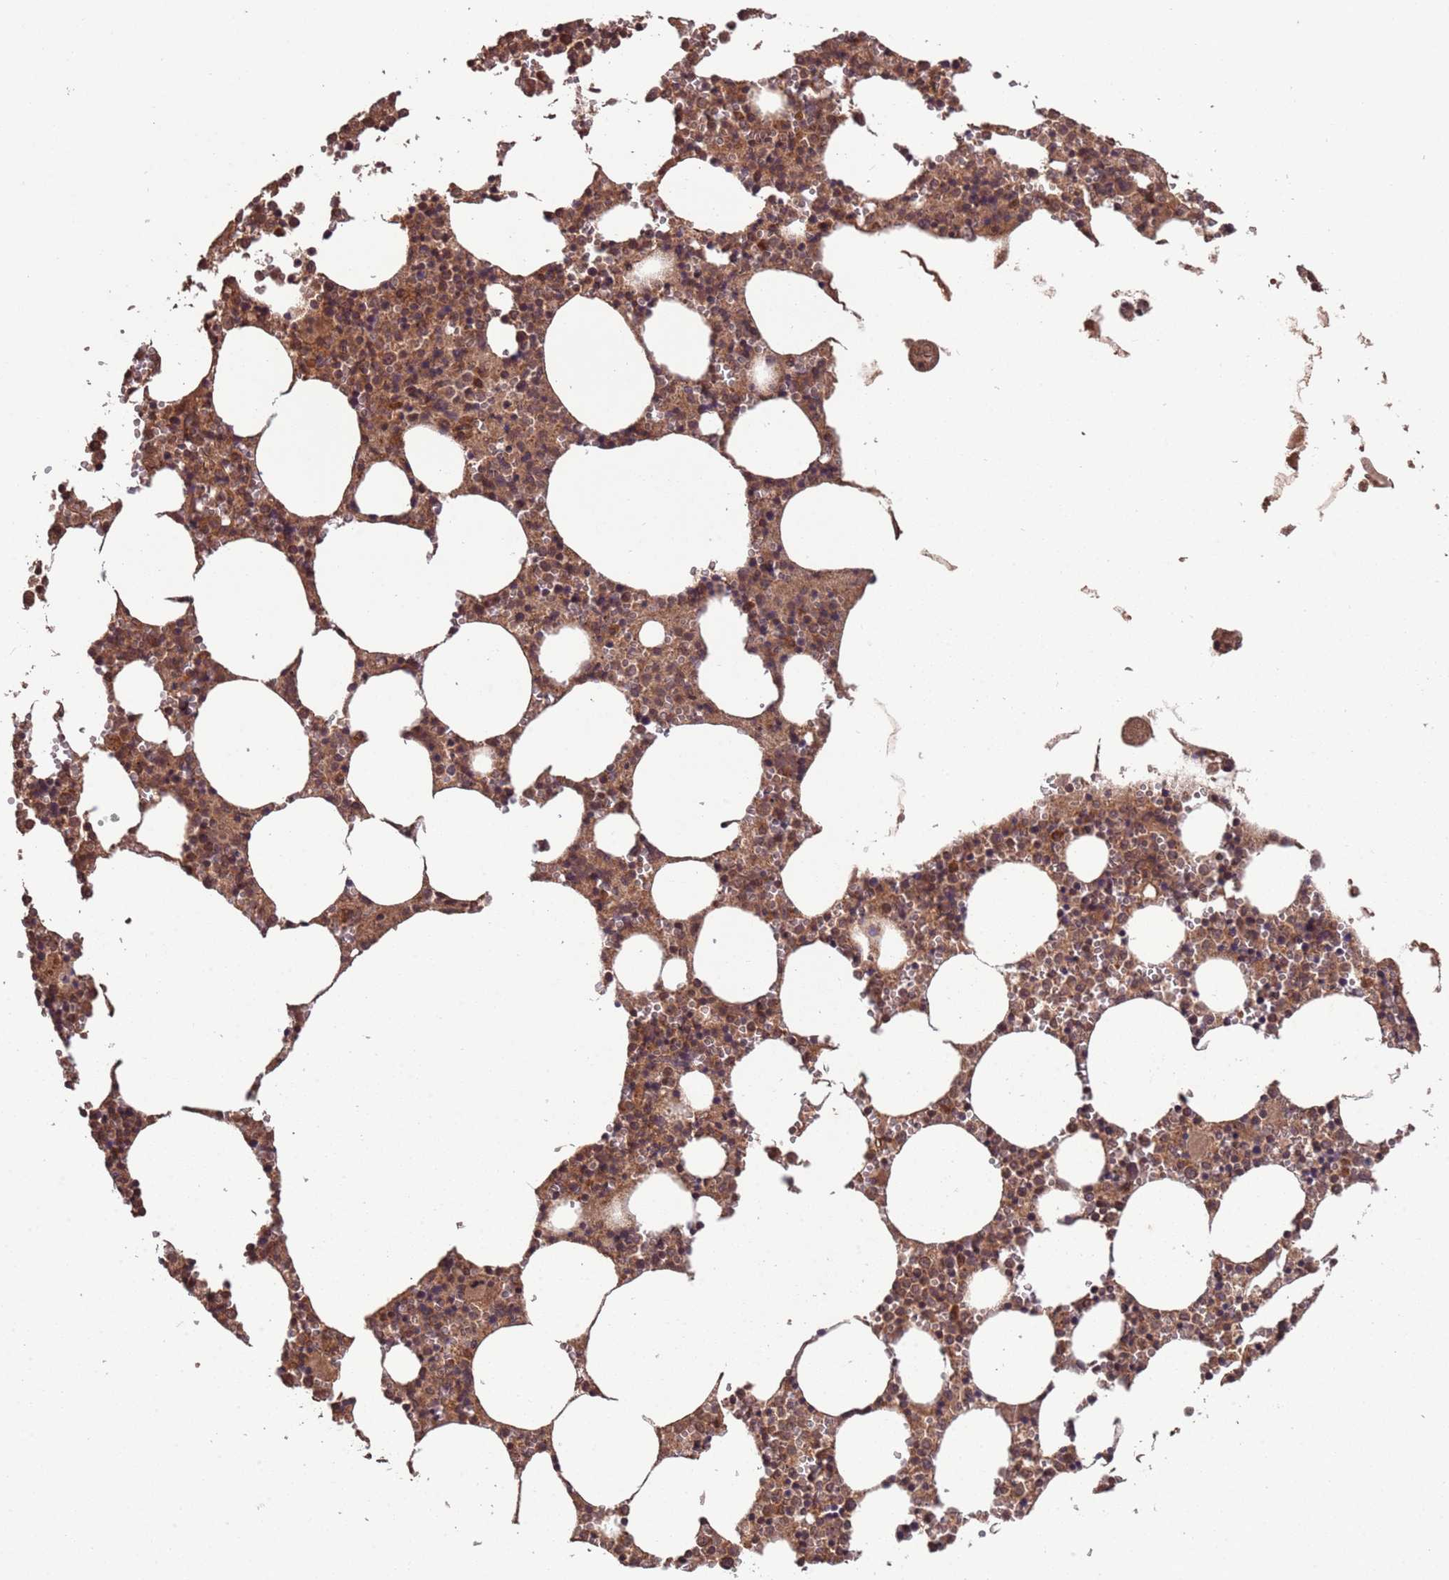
{"staining": {"intensity": "moderate", "quantity": ">75%", "location": "cytoplasmic/membranous"}, "tissue": "bone marrow", "cell_type": "Hematopoietic cells", "image_type": "normal", "snomed": [{"axis": "morphology", "description": "Normal tissue, NOS"}, {"axis": "topography", "description": "Bone marrow"}], "caption": "The micrograph shows a brown stain indicating the presence of a protein in the cytoplasmic/membranous of hematopoietic cells in bone marrow.", "gene": "ERI1", "patient": {"sex": "female", "age": 64}}